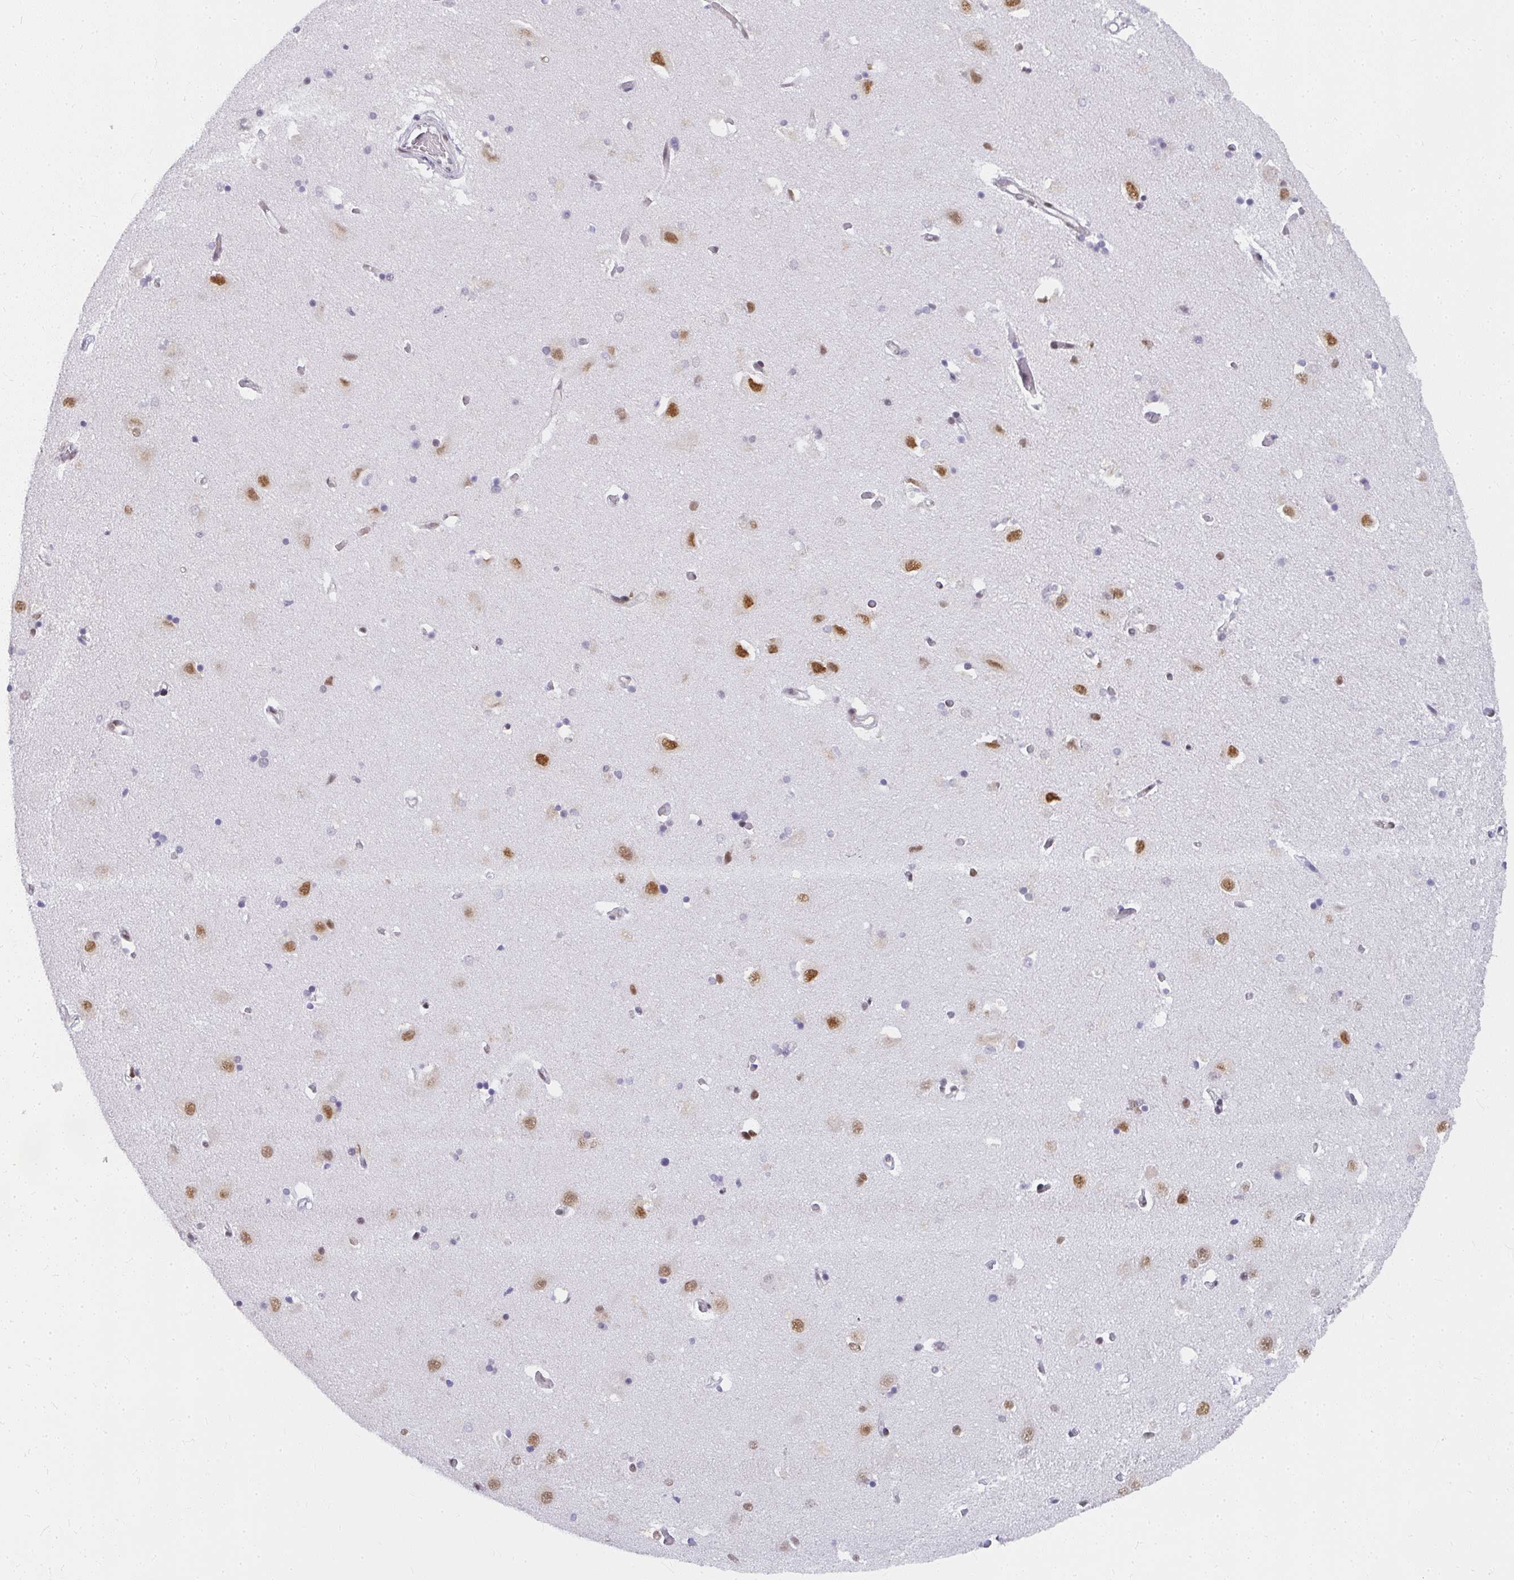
{"staining": {"intensity": "strong", "quantity": "<25%", "location": "nuclear"}, "tissue": "caudate", "cell_type": "Glial cells", "image_type": "normal", "snomed": [{"axis": "morphology", "description": "Normal tissue, NOS"}, {"axis": "topography", "description": "Lateral ventricle wall"}, {"axis": "topography", "description": "Hippocampus"}], "caption": "DAB (3,3'-diaminobenzidine) immunohistochemical staining of benign caudate displays strong nuclear protein staining in about <25% of glial cells. The staining was performed using DAB (3,3'-diaminobenzidine), with brown indicating positive protein expression. Nuclei are stained blue with hematoxylin.", "gene": "SYNCRIP", "patient": {"sex": "female", "age": 63}}